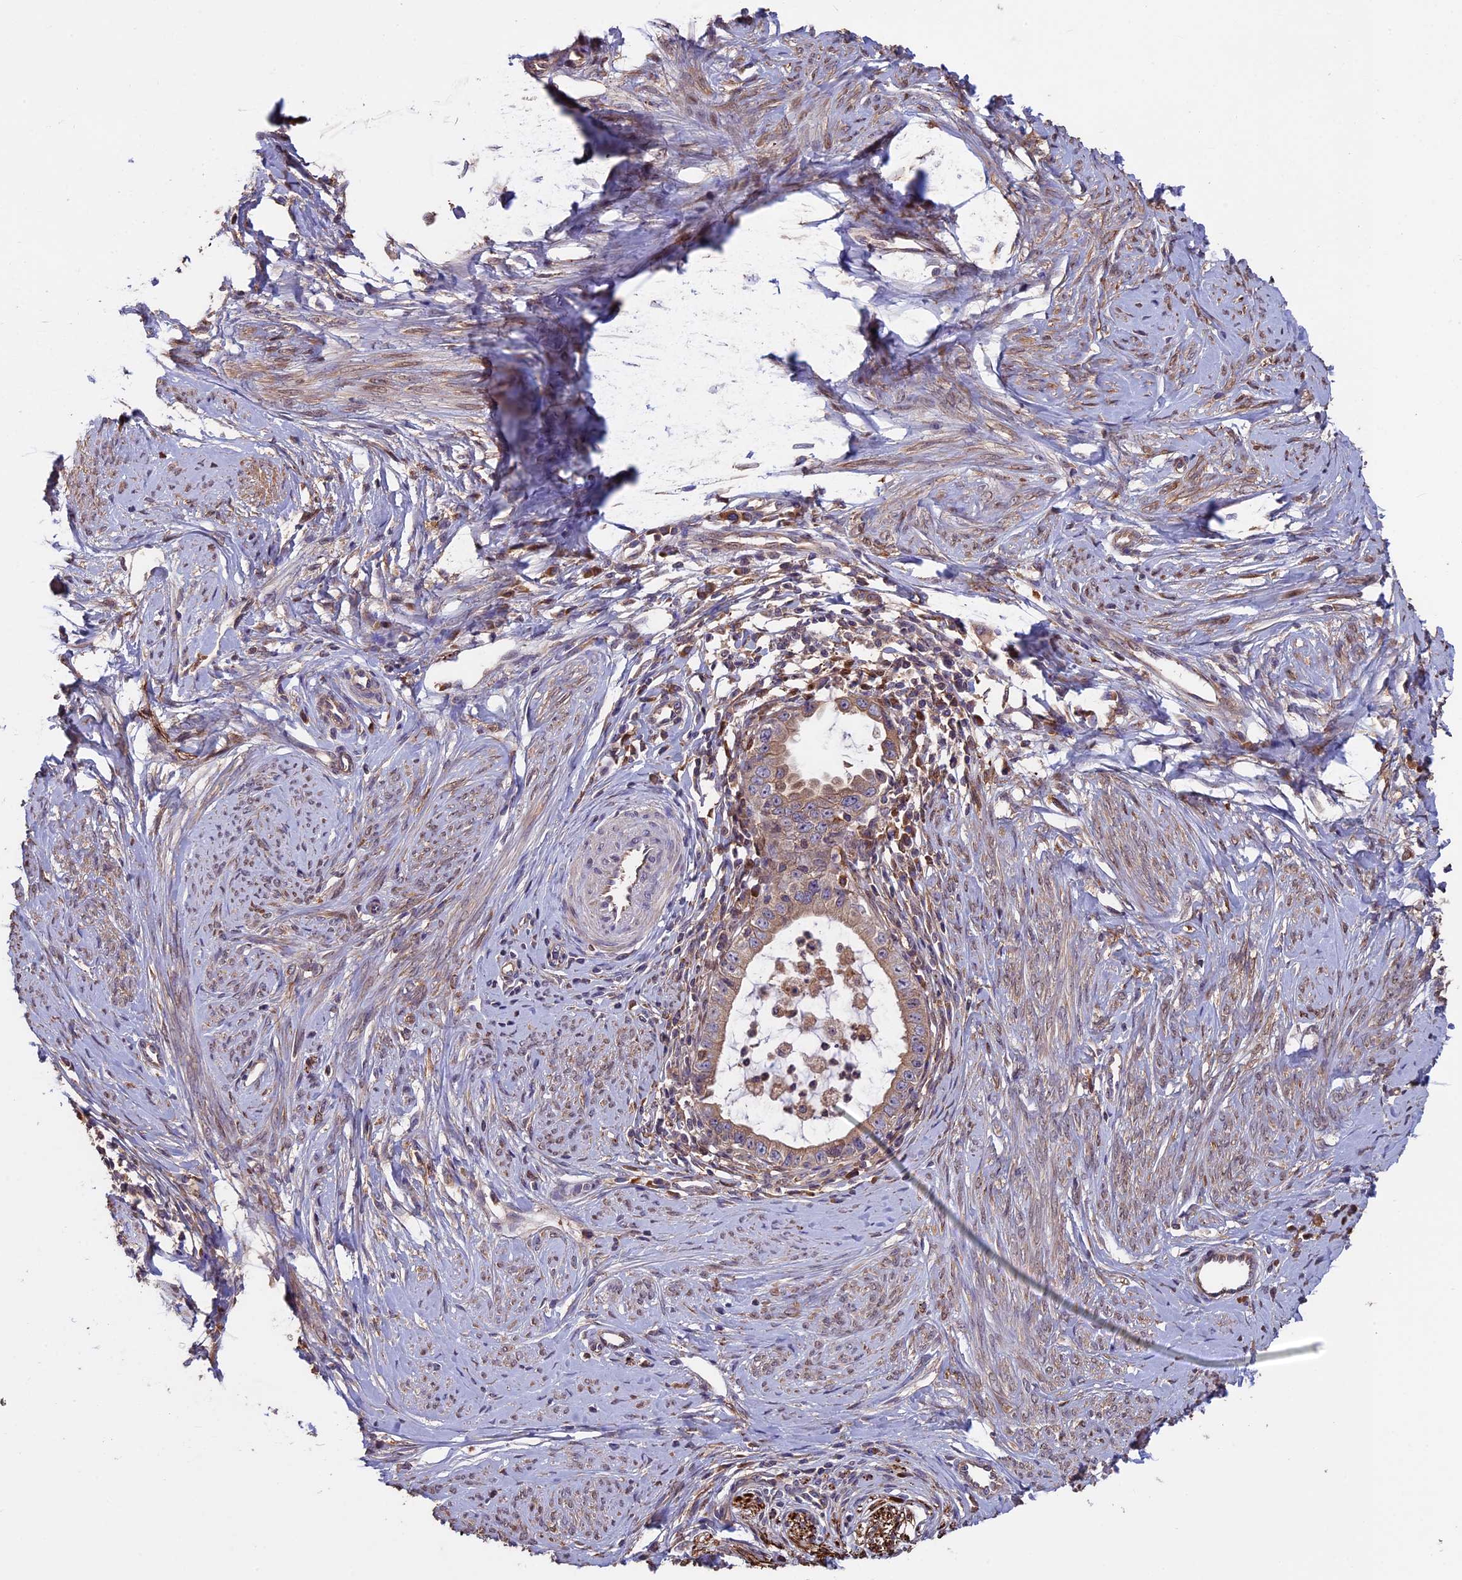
{"staining": {"intensity": "weak", "quantity": ">75%", "location": "cytoplasmic/membranous"}, "tissue": "cervical cancer", "cell_type": "Tumor cells", "image_type": "cancer", "snomed": [{"axis": "morphology", "description": "Adenocarcinoma, NOS"}, {"axis": "topography", "description": "Cervix"}], "caption": "IHC staining of cervical cancer (adenocarcinoma), which shows low levels of weak cytoplasmic/membranous expression in about >75% of tumor cells indicating weak cytoplasmic/membranous protein positivity. The staining was performed using DAB (brown) for protein detection and nuclei were counterstained in hematoxylin (blue).", "gene": "VWA3A", "patient": {"sex": "female", "age": 36}}